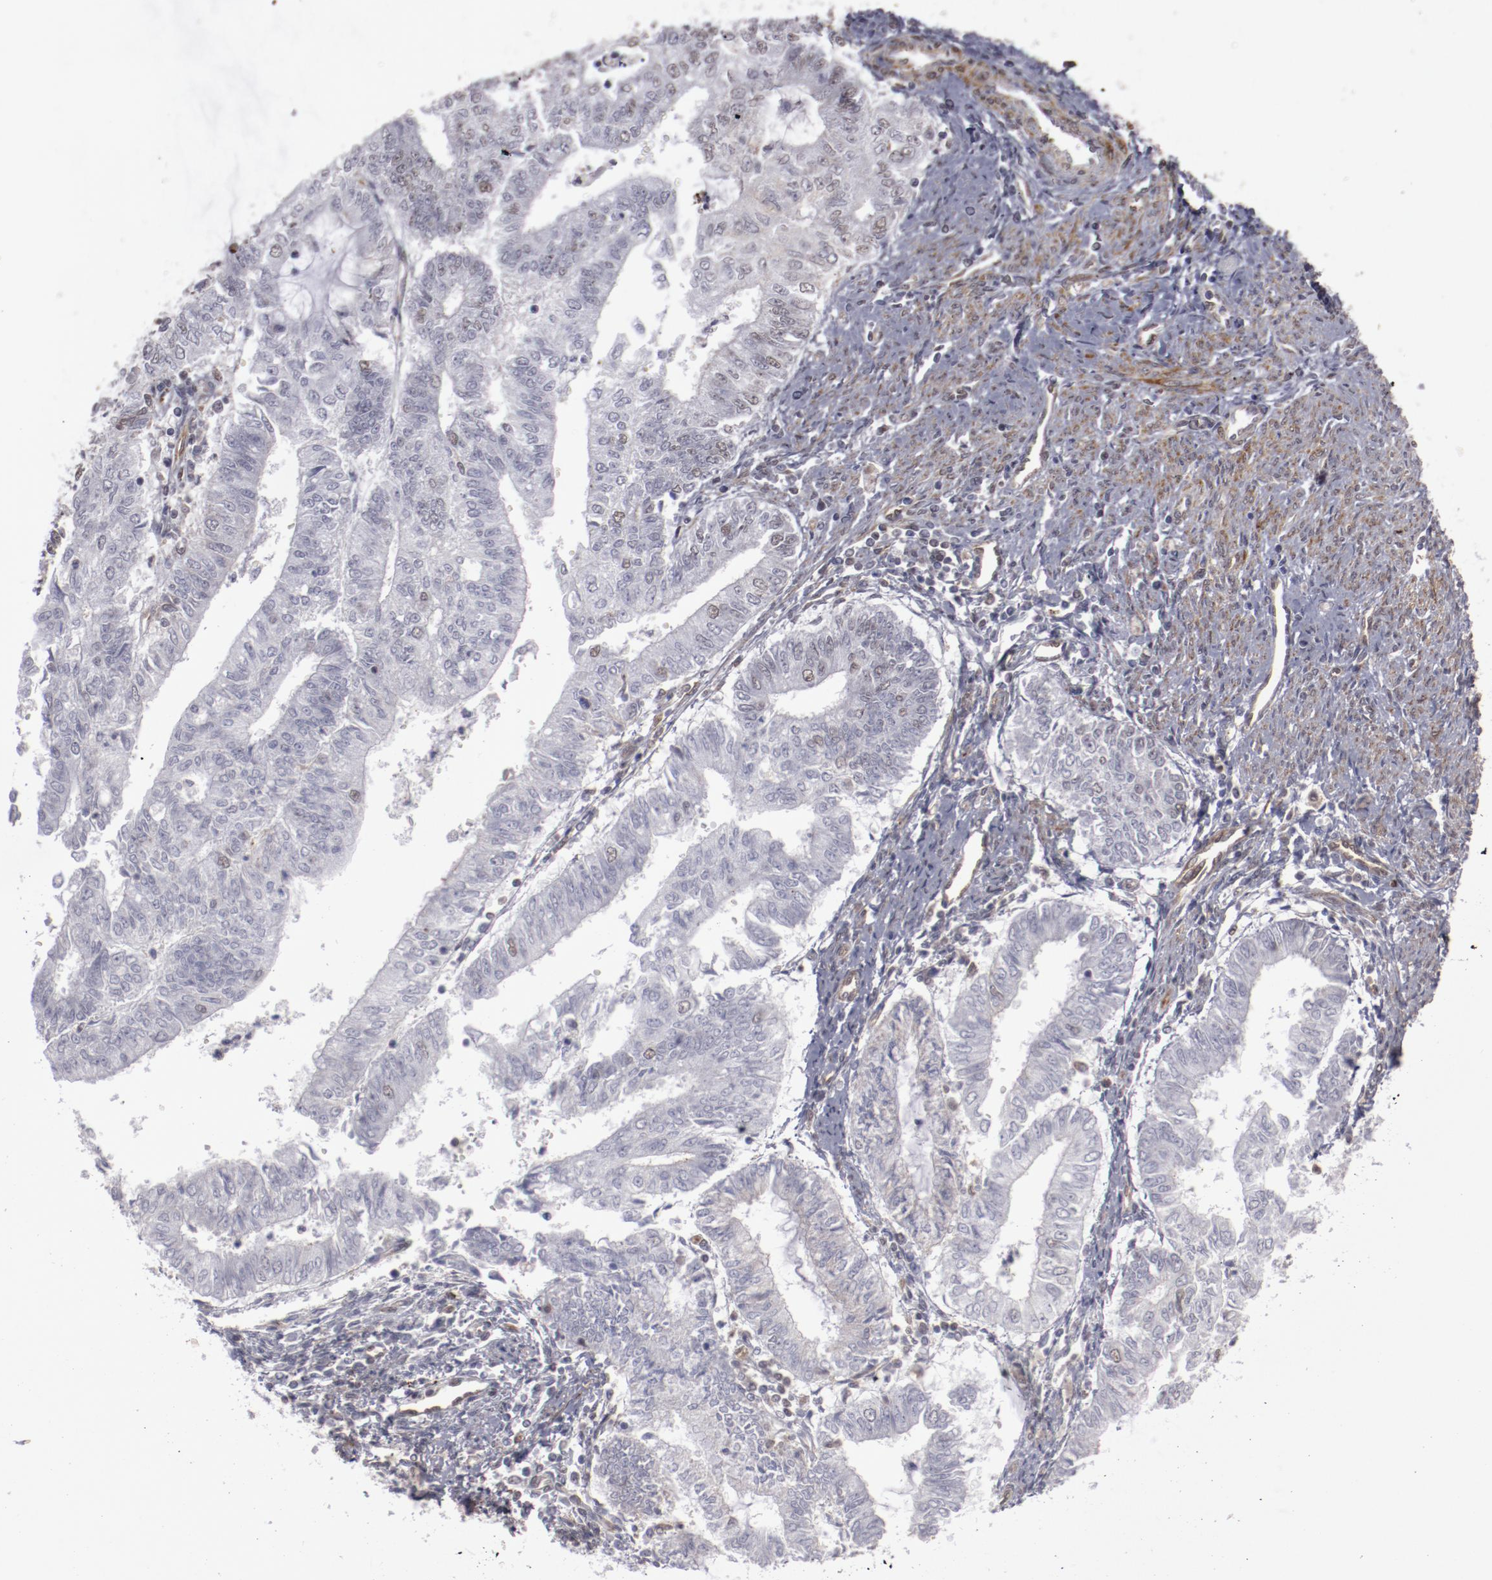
{"staining": {"intensity": "negative", "quantity": "none", "location": "none"}, "tissue": "endometrial cancer", "cell_type": "Tumor cells", "image_type": "cancer", "snomed": [{"axis": "morphology", "description": "Adenocarcinoma, NOS"}, {"axis": "topography", "description": "Endometrium"}], "caption": "Immunohistochemistry micrograph of human adenocarcinoma (endometrial) stained for a protein (brown), which reveals no staining in tumor cells.", "gene": "LEF1", "patient": {"sex": "female", "age": 66}}